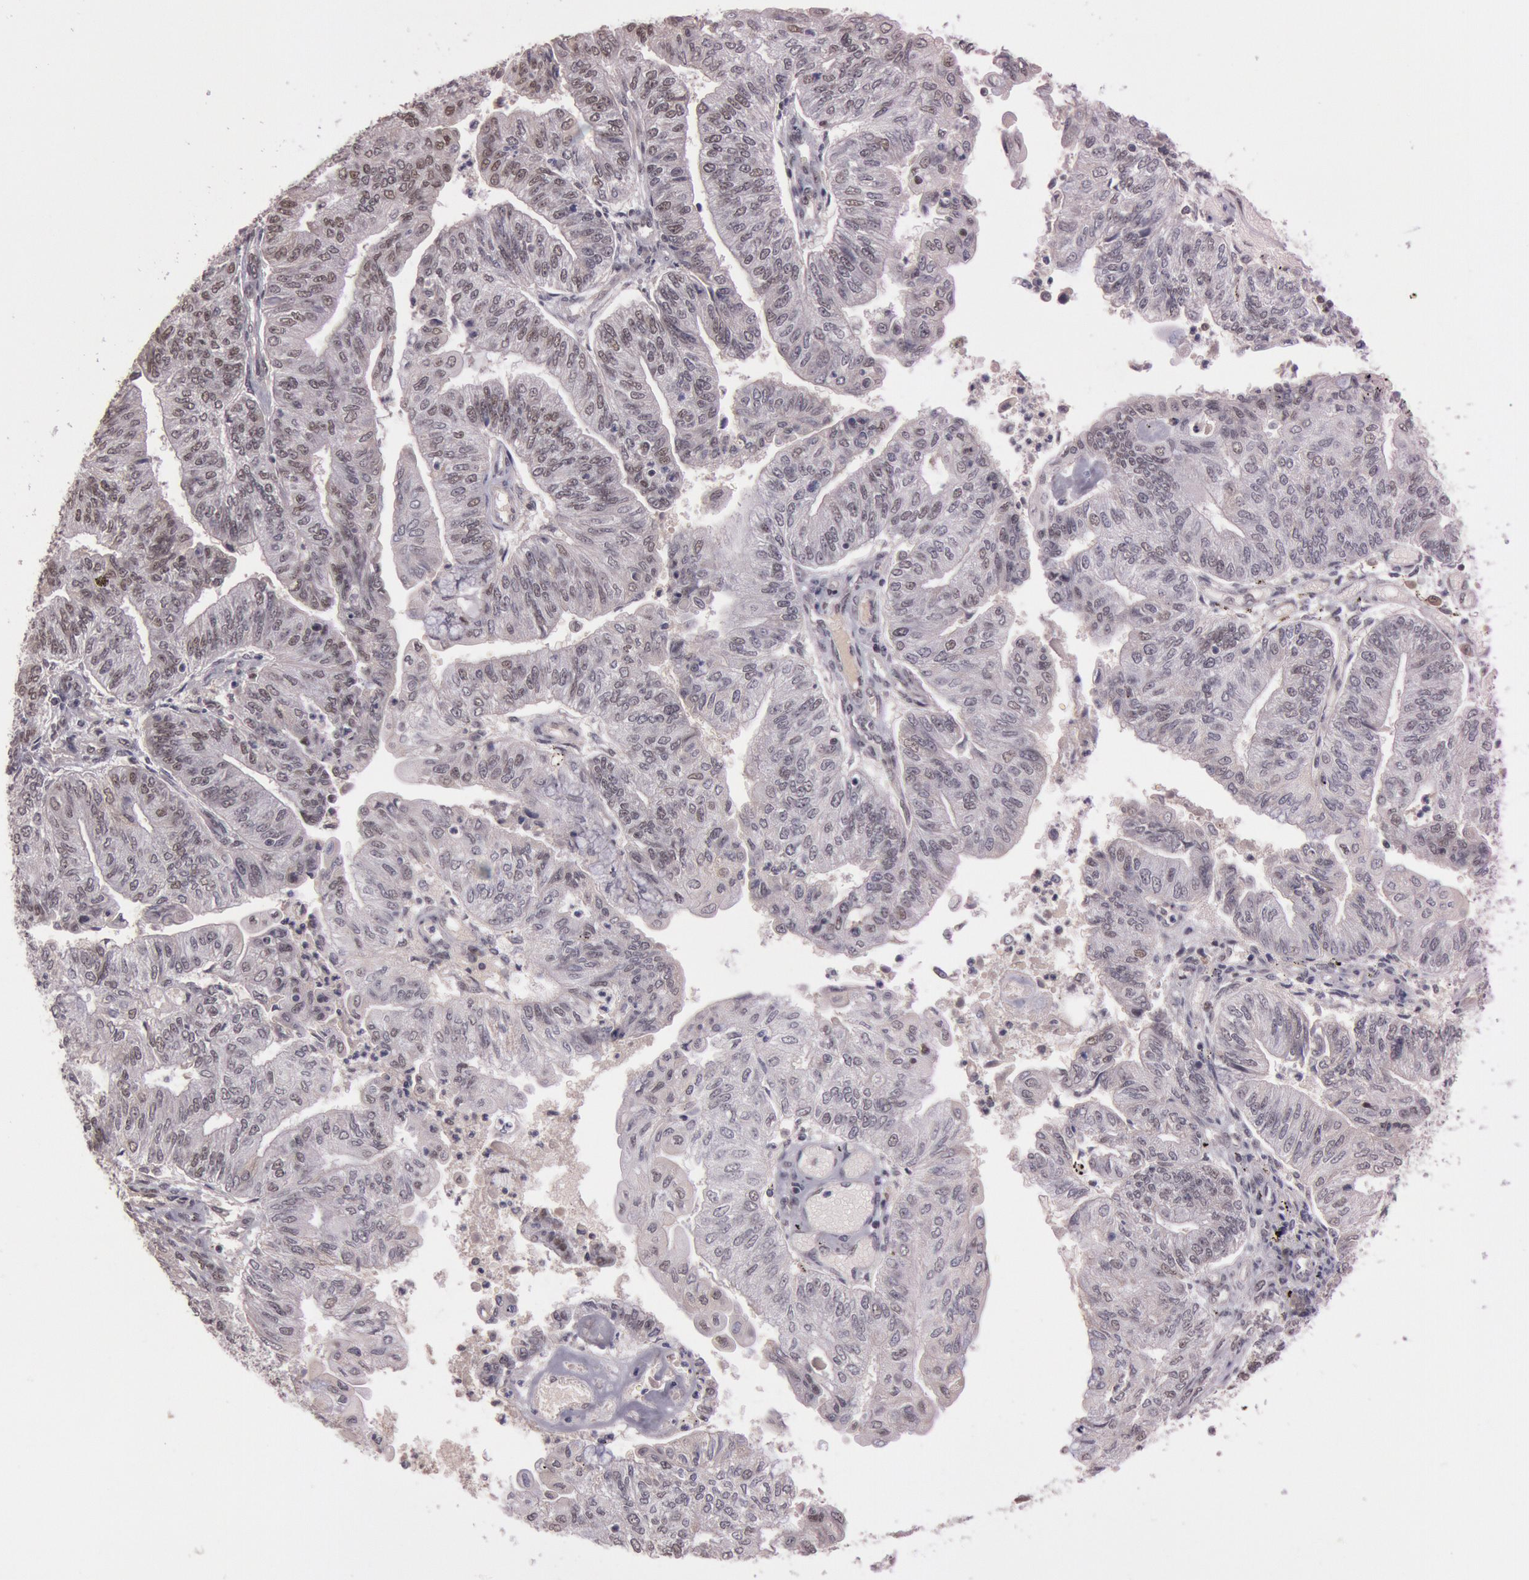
{"staining": {"intensity": "weak", "quantity": "<25%", "location": "nuclear"}, "tissue": "endometrial cancer", "cell_type": "Tumor cells", "image_type": "cancer", "snomed": [{"axis": "morphology", "description": "Adenocarcinoma, NOS"}, {"axis": "topography", "description": "Endometrium"}], "caption": "Immunohistochemistry of human endometrial cancer demonstrates no staining in tumor cells.", "gene": "TASL", "patient": {"sex": "female", "age": 59}}